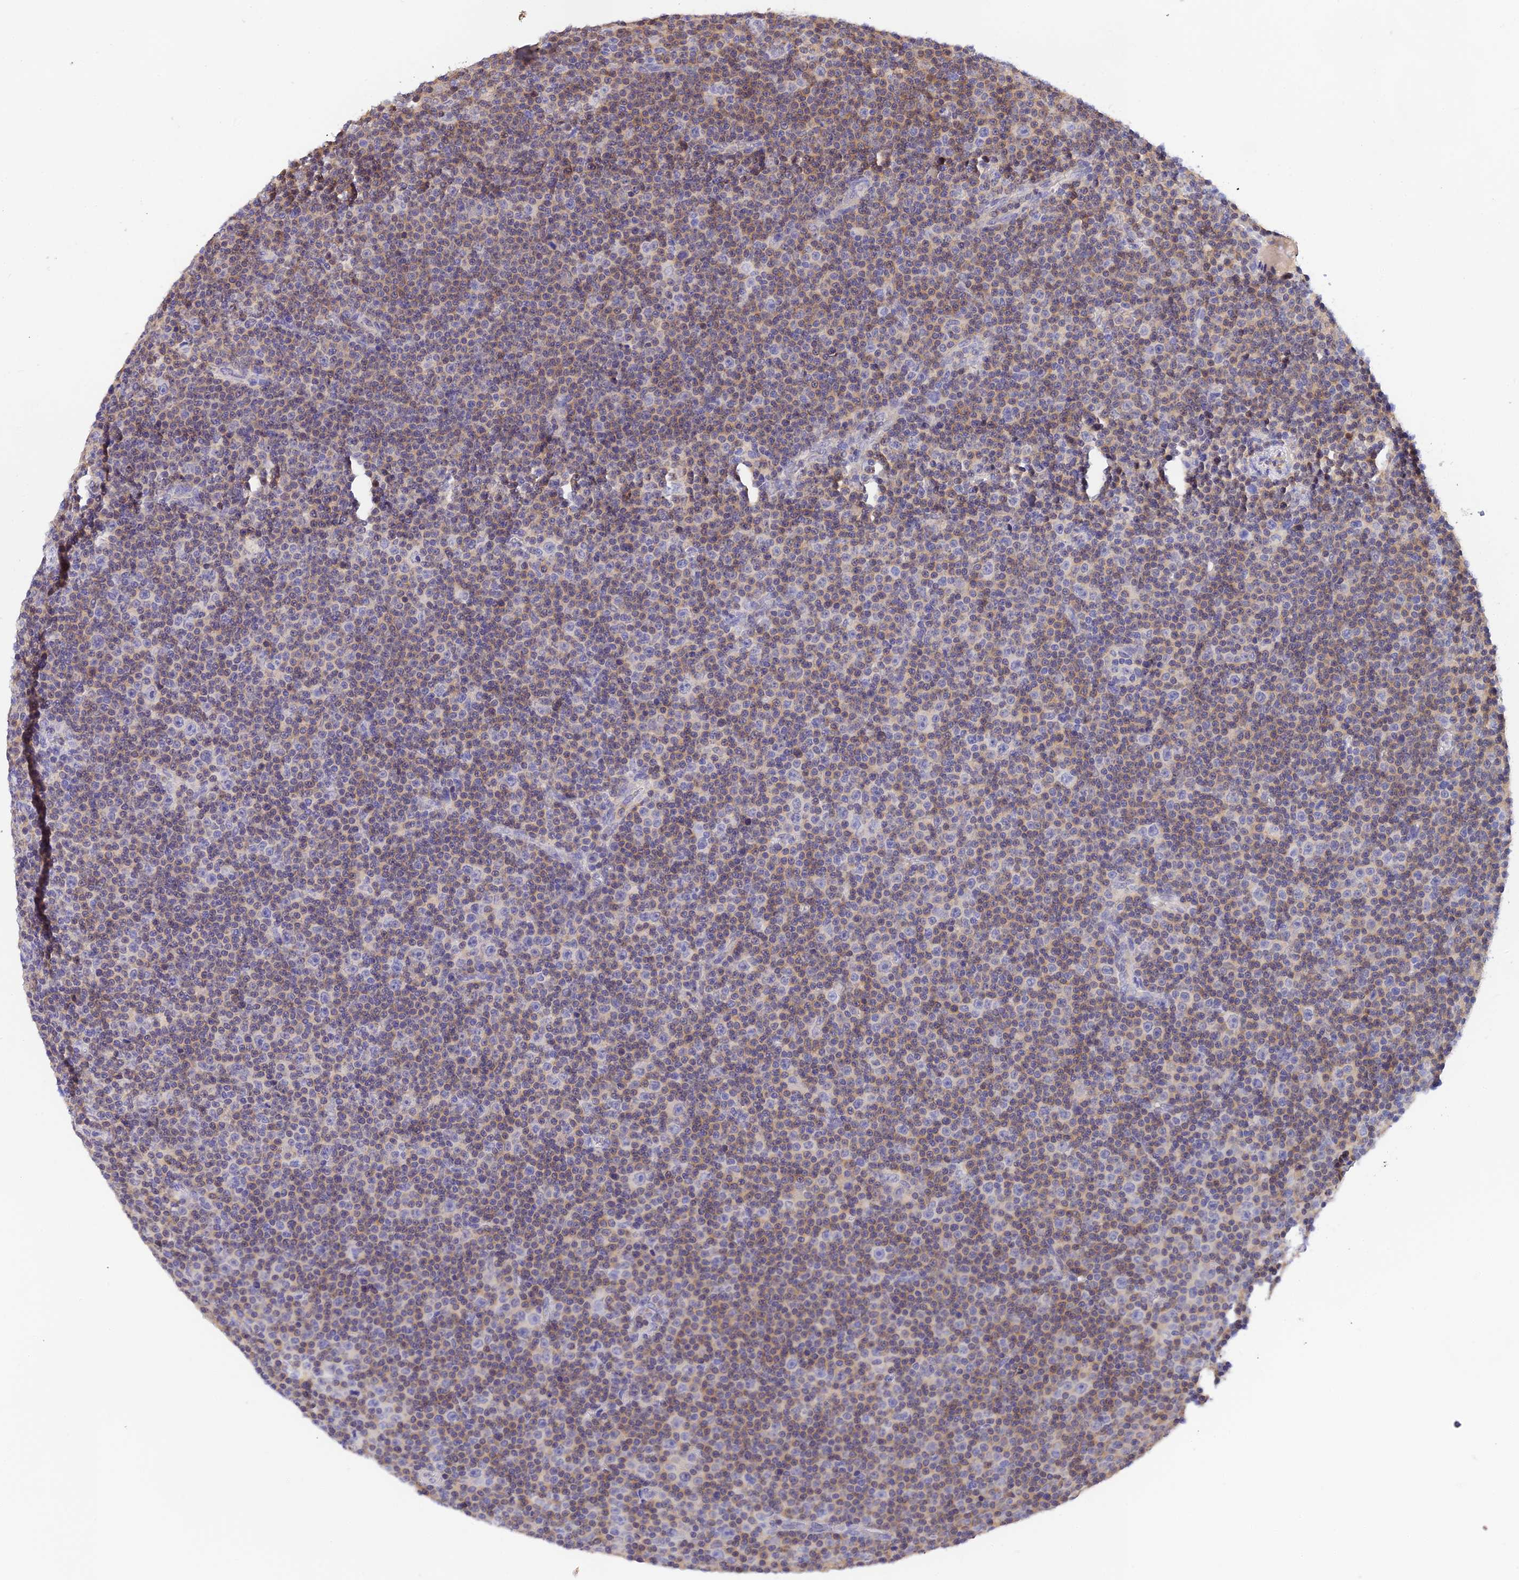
{"staining": {"intensity": "weak", "quantity": "25%-75%", "location": "cytoplasmic/membranous"}, "tissue": "lymphoma", "cell_type": "Tumor cells", "image_type": "cancer", "snomed": [{"axis": "morphology", "description": "Malignant lymphoma, non-Hodgkin's type, Low grade"}, {"axis": "topography", "description": "Lymph node"}], "caption": "Tumor cells exhibit weak cytoplasmic/membranous staining in approximately 25%-75% of cells in low-grade malignant lymphoma, non-Hodgkin's type.", "gene": "HDHD2", "patient": {"sex": "female", "age": 67}}